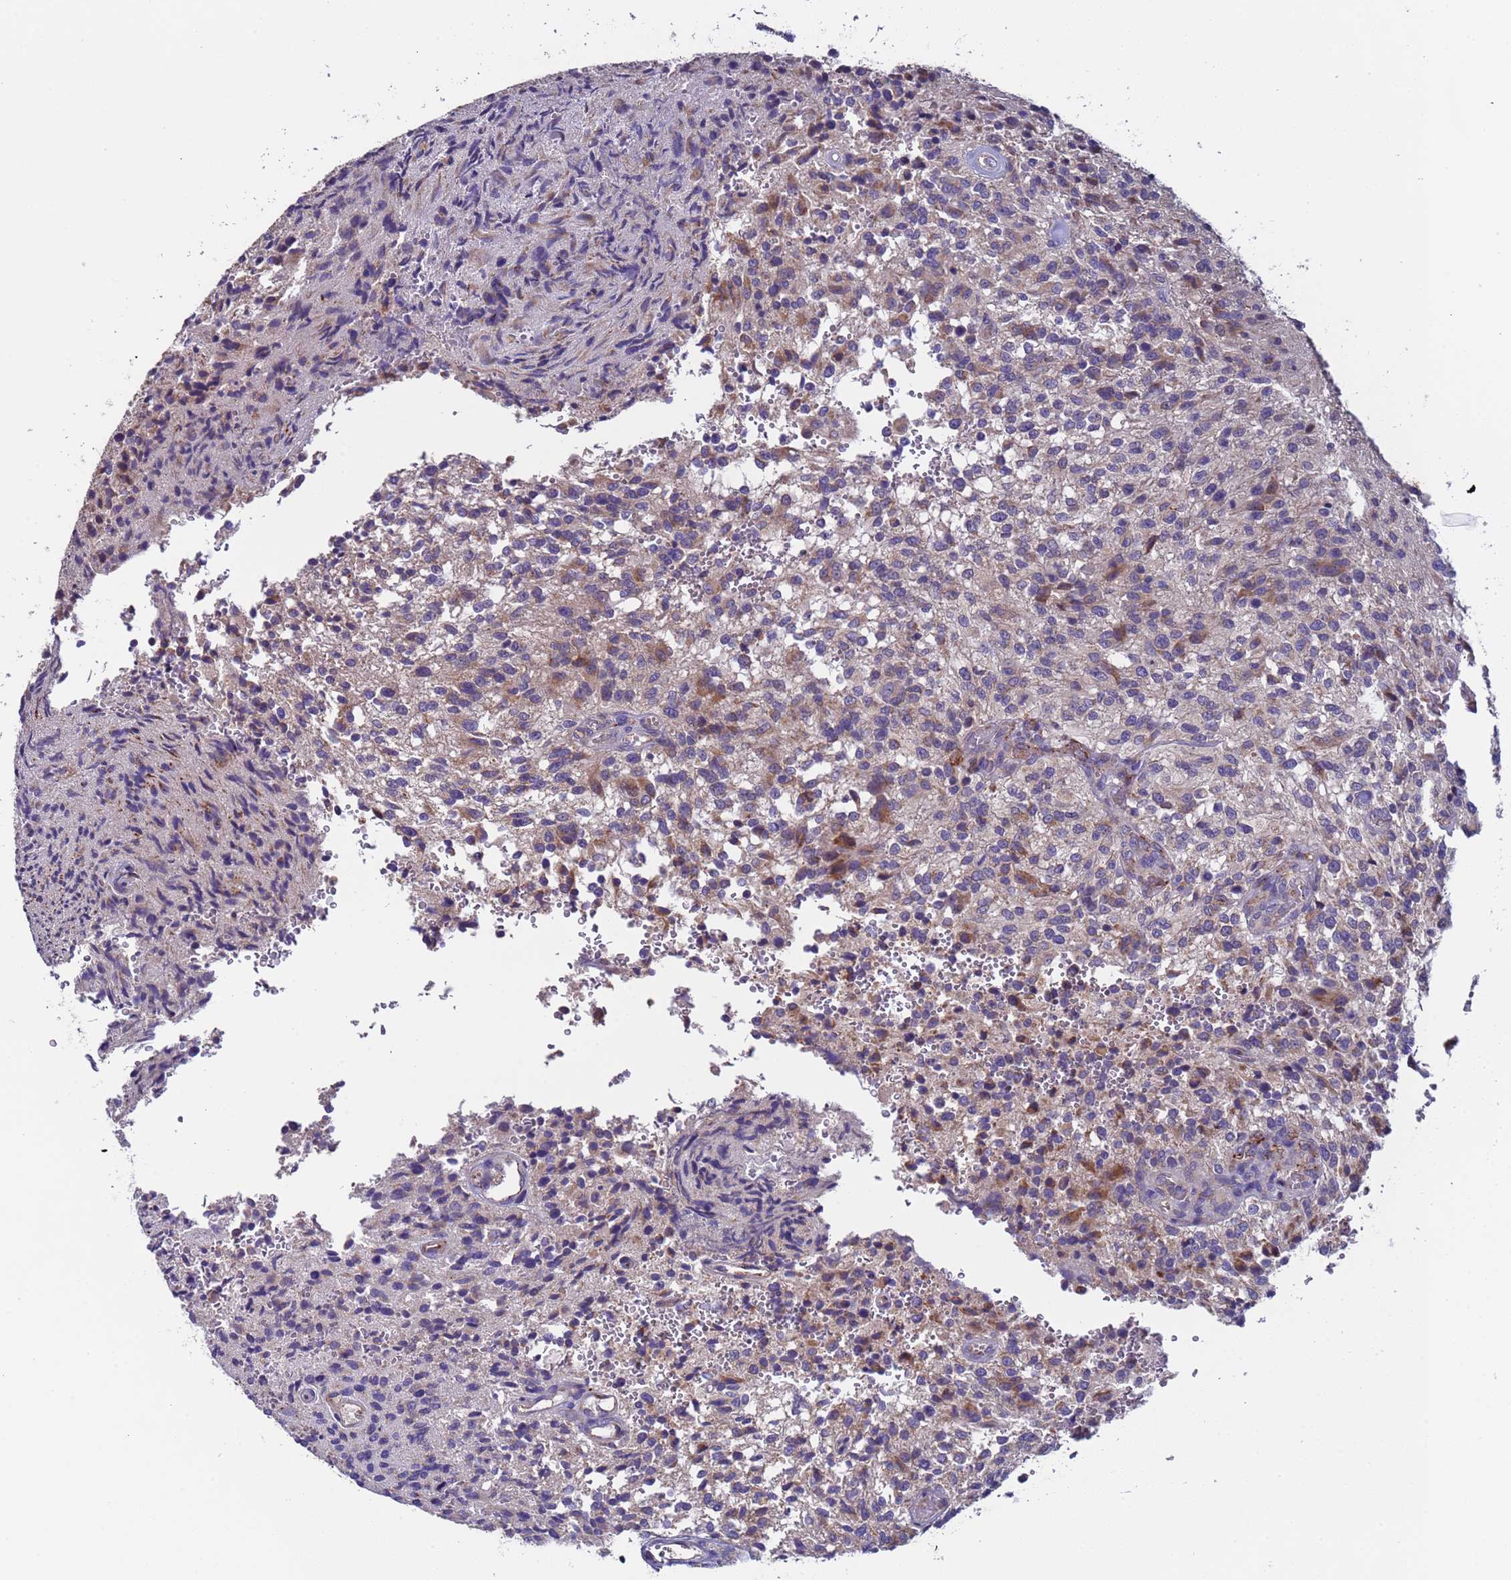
{"staining": {"intensity": "moderate", "quantity": "<25%", "location": "cytoplasmic/membranous"}, "tissue": "glioma", "cell_type": "Tumor cells", "image_type": "cancer", "snomed": [{"axis": "morphology", "description": "Normal tissue, NOS"}, {"axis": "morphology", "description": "Glioma, malignant, High grade"}, {"axis": "topography", "description": "Cerebral cortex"}], "caption": "Protein analysis of high-grade glioma (malignant) tissue reveals moderate cytoplasmic/membranous positivity in about <25% of tumor cells. The protein of interest is shown in brown color, while the nuclei are stained blue.", "gene": "ZNF248", "patient": {"sex": "male", "age": 56}}